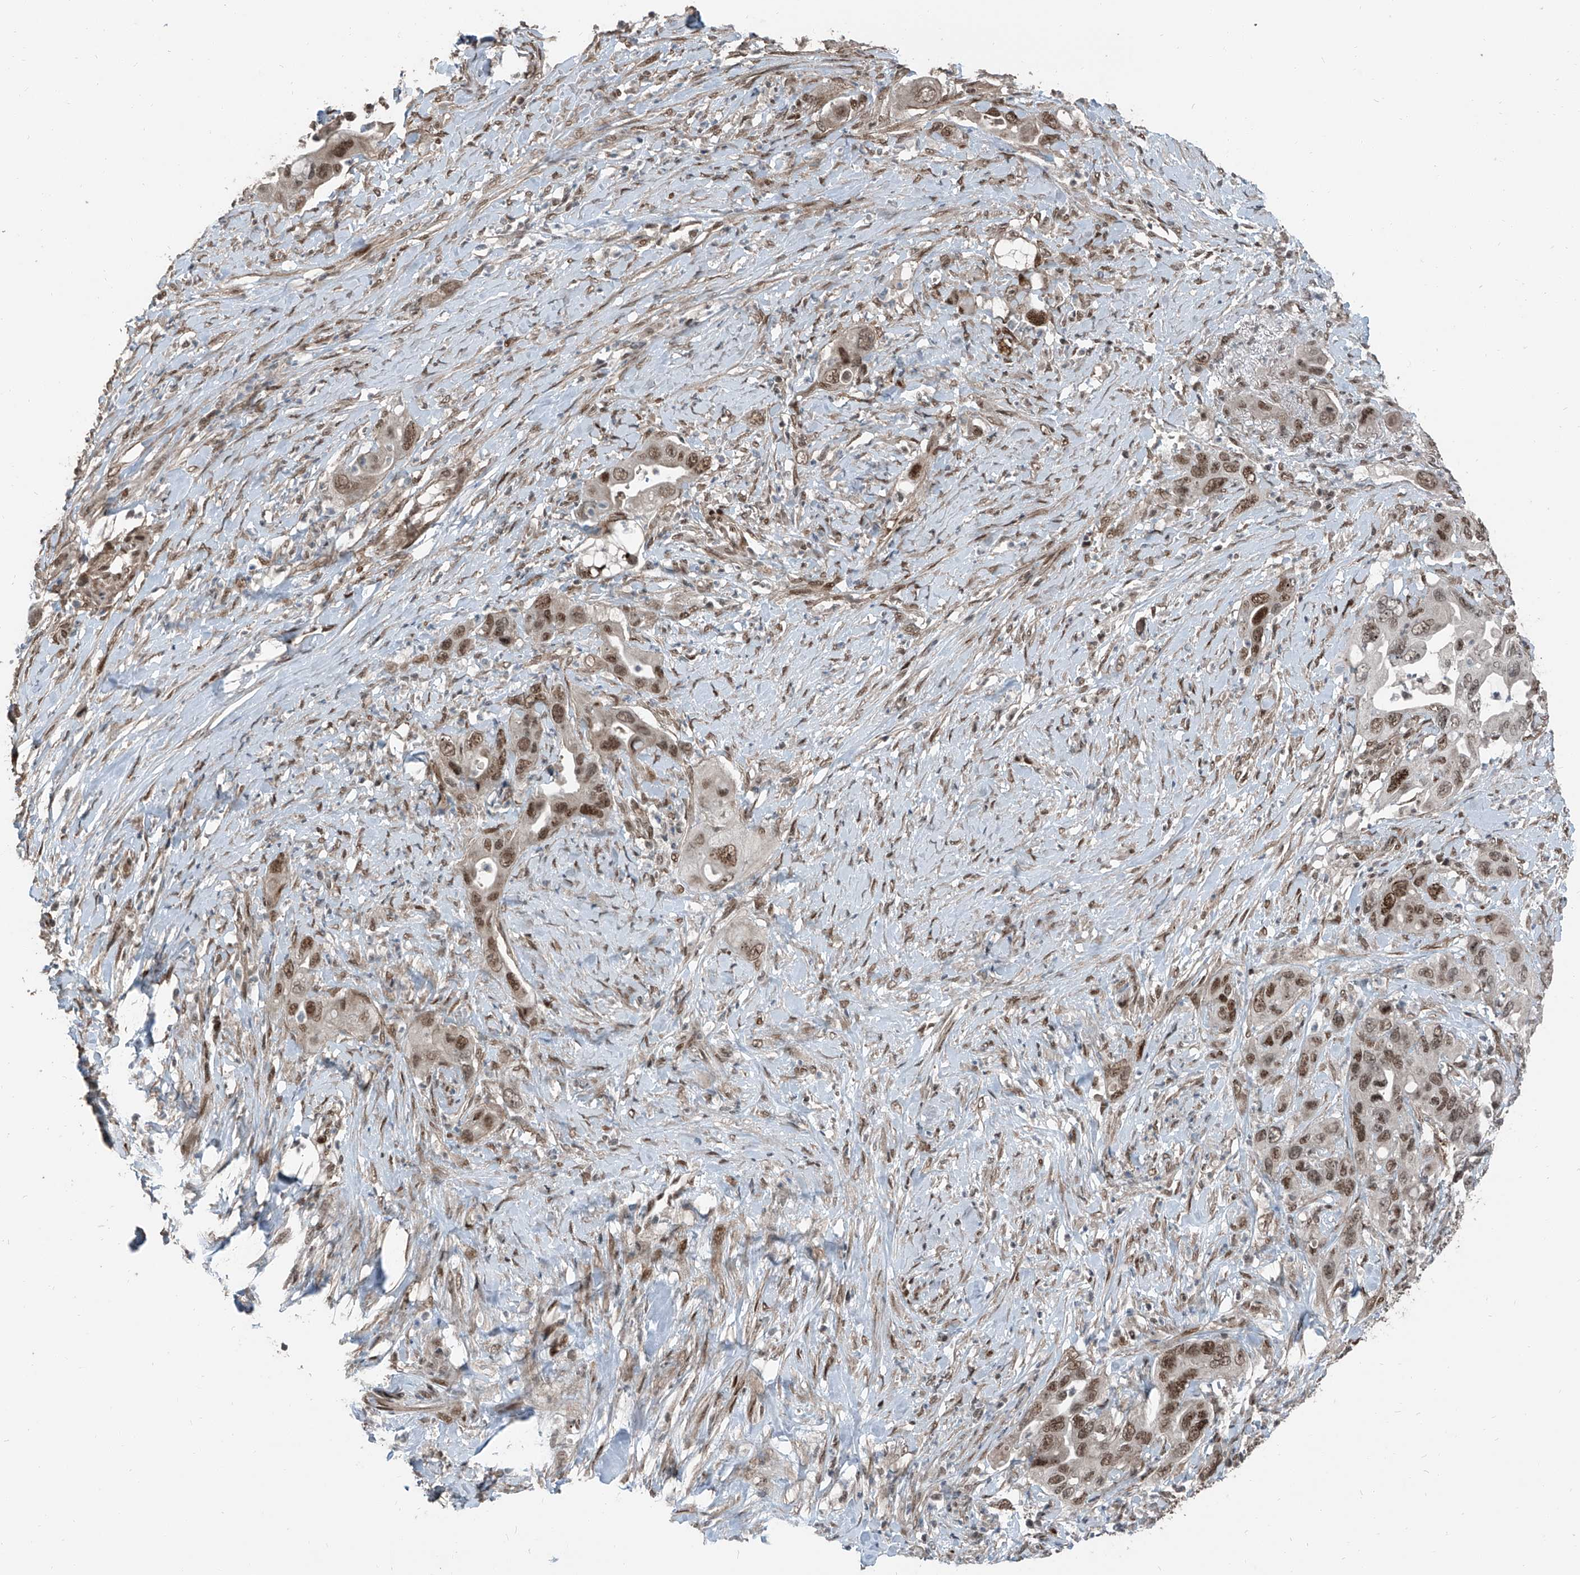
{"staining": {"intensity": "moderate", "quantity": ">75%", "location": "nuclear"}, "tissue": "pancreatic cancer", "cell_type": "Tumor cells", "image_type": "cancer", "snomed": [{"axis": "morphology", "description": "Adenocarcinoma, NOS"}, {"axis": "topography", "description": "Pancreas"}], "caption": "Immunohistochemical staining of human pancreatic cancer (adenocarcinoma) reveals moderate nuclear protein expression in about >75% of tumor cells.", "gene": "ZNF570", "patient": {"sex": "female", "age": 71}}